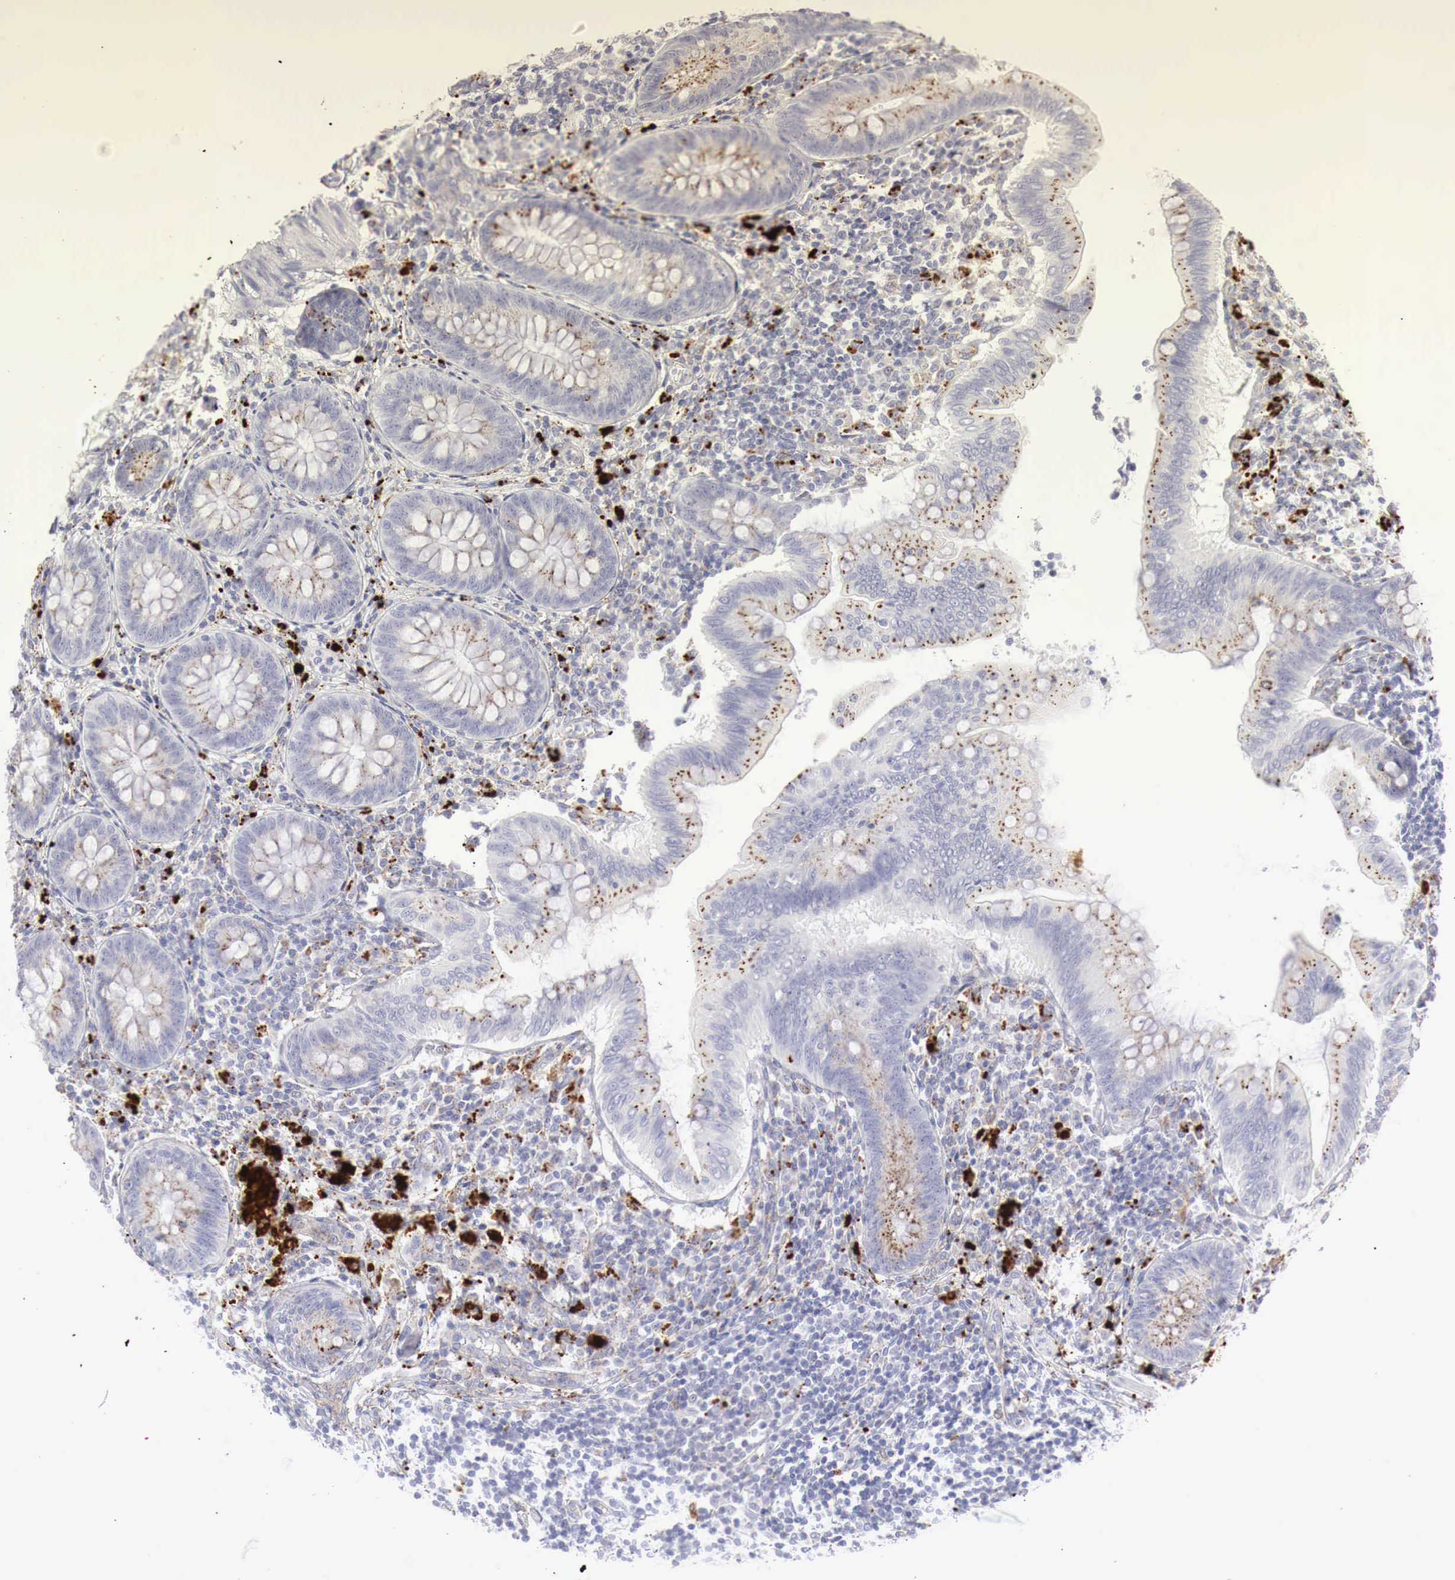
{"staining": {"intensity": "moderate", "quantity": "25%-75%", "location": "cytoplasmic/membranous"}, "tissue": "appendix", "cell_type": "Glandular cells", "image_type": "normal", "snomed": [{"axis": "morphology", "description": "Normal tissue, NOS"}, {"axis": "topography", "description": "Appendix"}], "caption": "High-magnification brightfield microscopy of normal appendix stained with DAB (3,3'-diaminobenzidine) (brown) and counterstained with hematoxylin (blue). glandular cells exhibit moderate cytoplasmic/membranous staining is seen in about25%-75% of cells. Nuclei are stained in blue.", "gene": "GLA", "patient": {"sex": "female", "age": 34}}